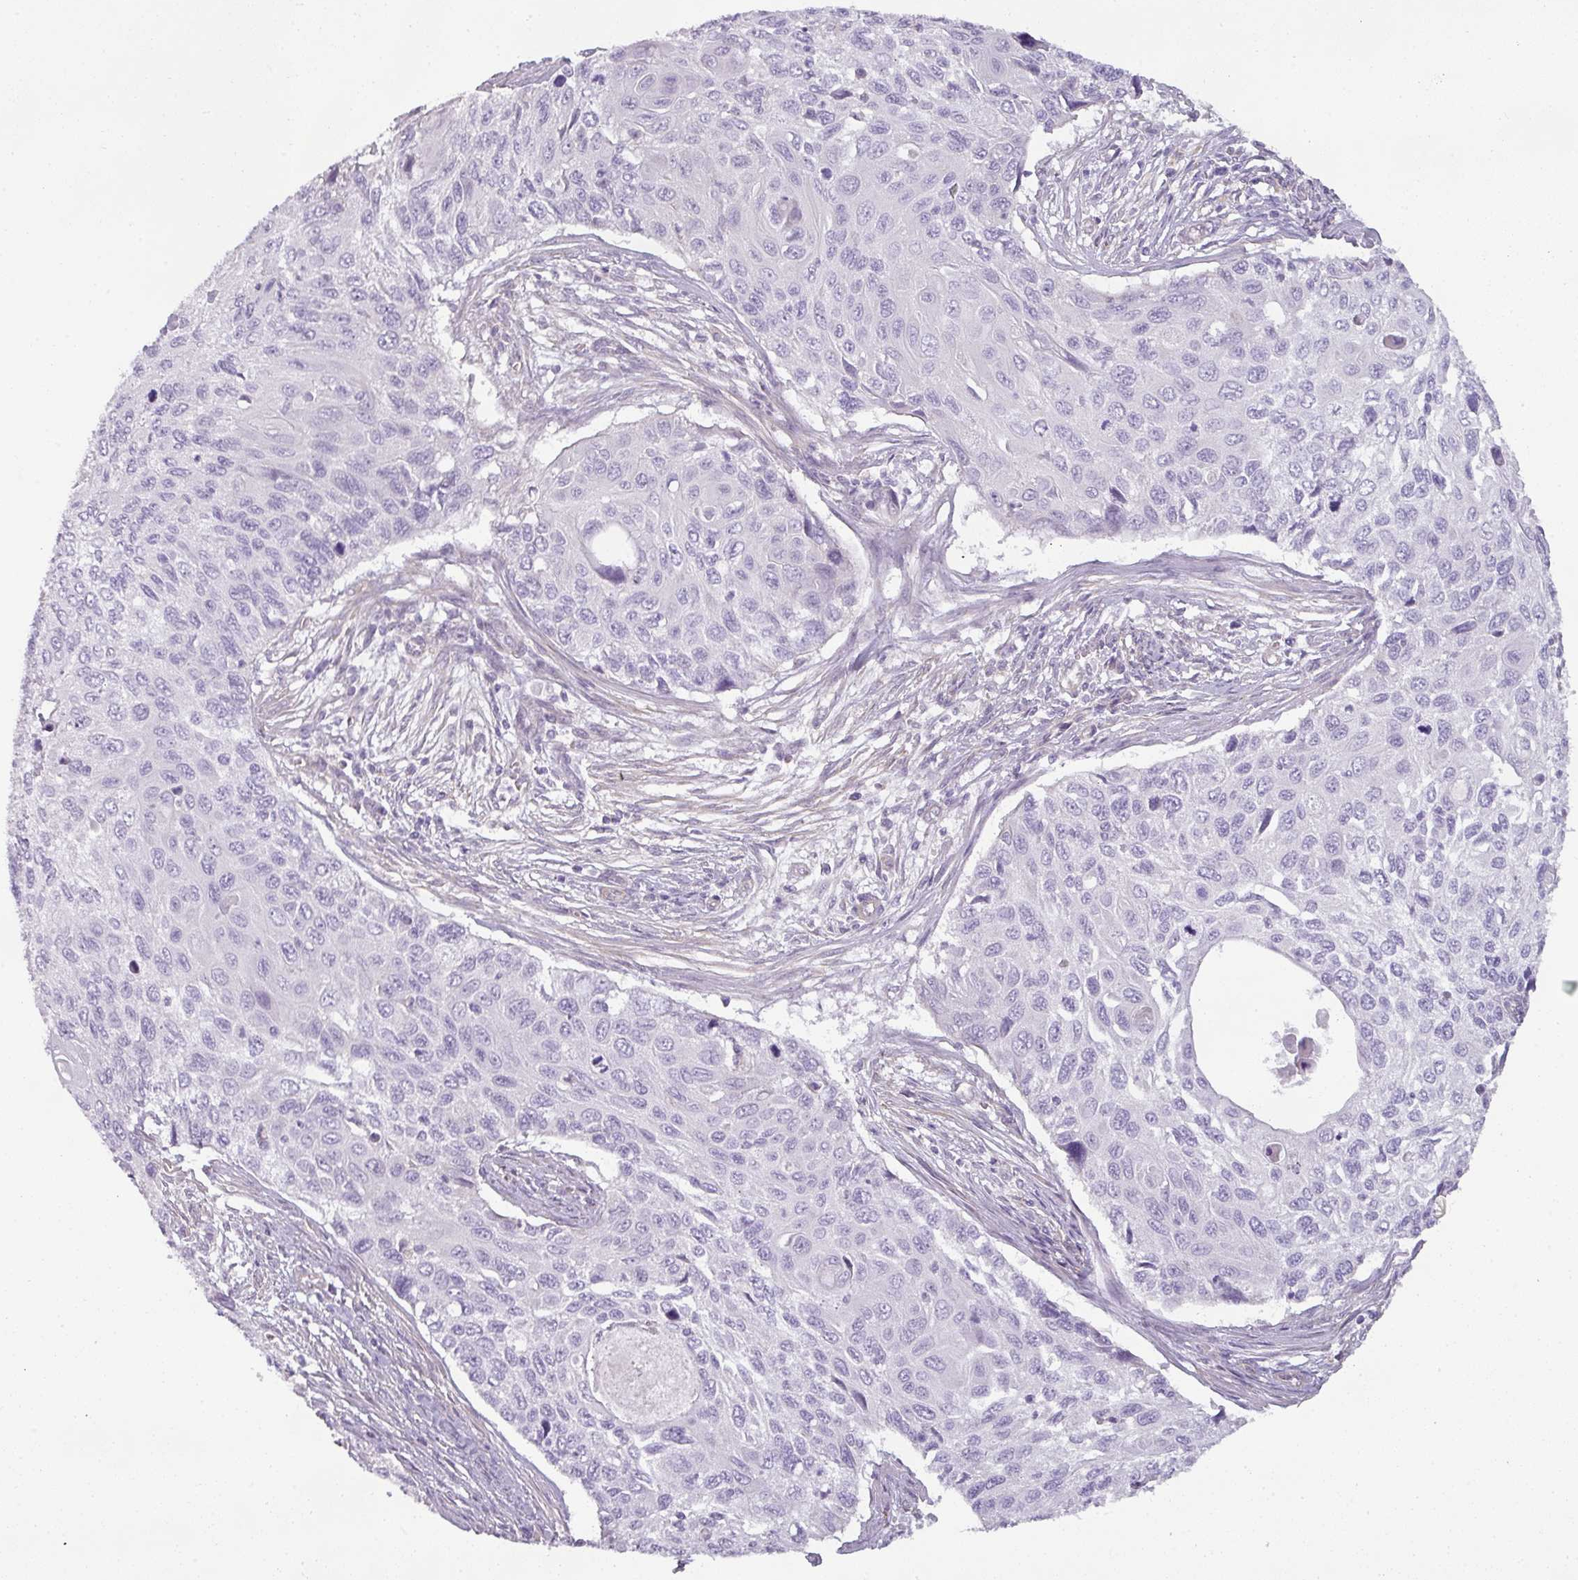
{"staining": {"intensity": "negative", "quantity": "none", "location": "none"}, "tissue": "cervical cancer", "cell_type": "Tumor cells", "image_type": "cancer", "snomed": [{"axis": "morphology", "description": "Squamous cell carcinoma, NOS"}, {"axis": "topography", "description": "Cervix"}], "caption": "Tumor cells show no significant positivity in squamous cell carcinoma (cervical).", "gene": "ASB1", "patient": {"sex": "female", "age": 70}}